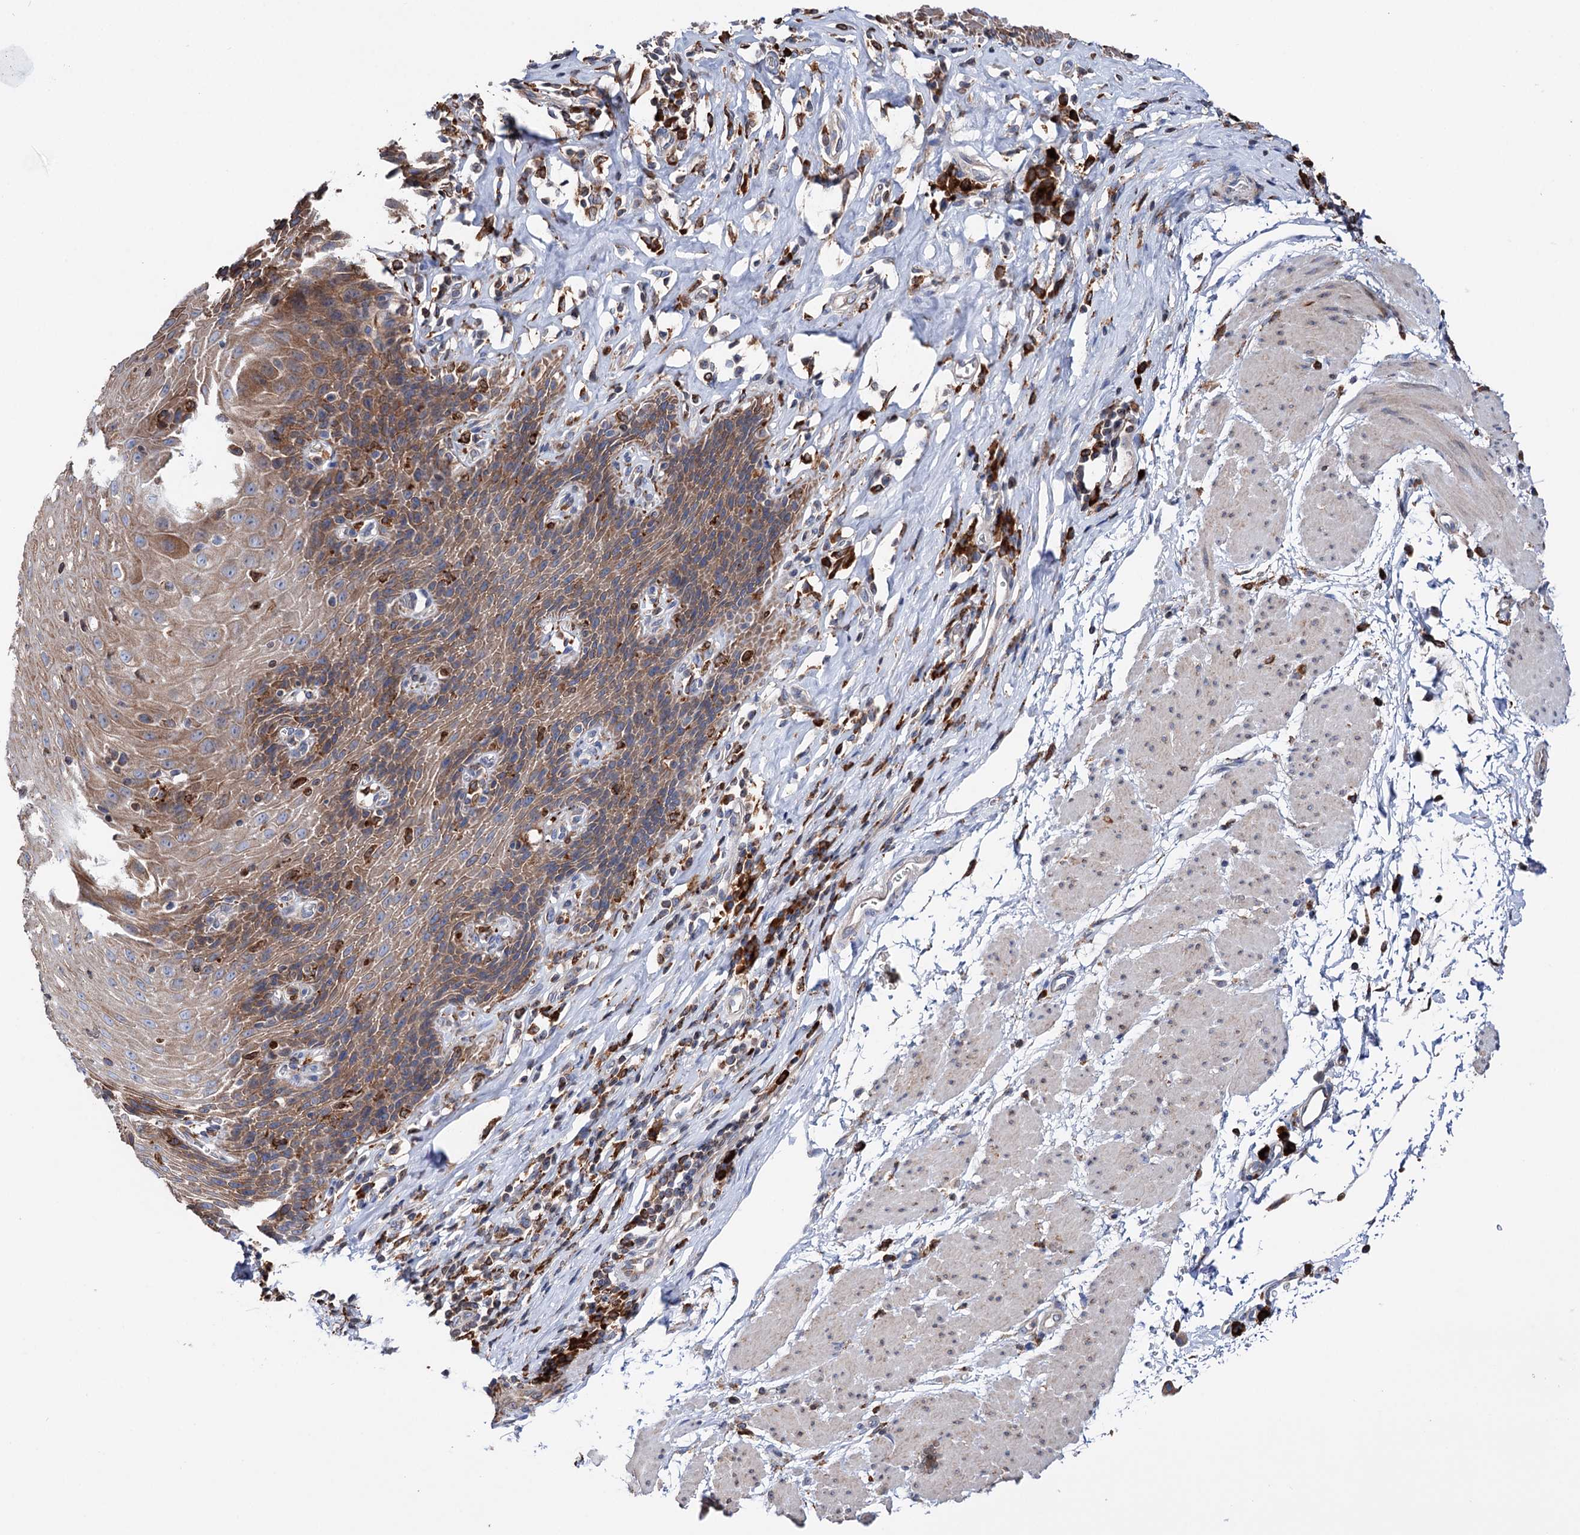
{"staining": {"intensity": "moderate", "quantity": ">75%", "location": "cytoplasmic/membranous"}, "tissue": "esophagus", "cell_type": "Squamous epithelial cells", "image_type": "normal", "snomed": [{"axis": "morphology", "description": "Normal tissue, NOS"}, {"axis": "topography", "description": "Esophagus"}], "caption": "Squamous epithelial cells show medium levels of moderate cytoplasmic/membranous expression in approximately >75% of cells in unremarkable human esophagus. Nuclei are stained in blue.", "gene": "ERP29", "patient": {"sex": "female", "age": 61}}